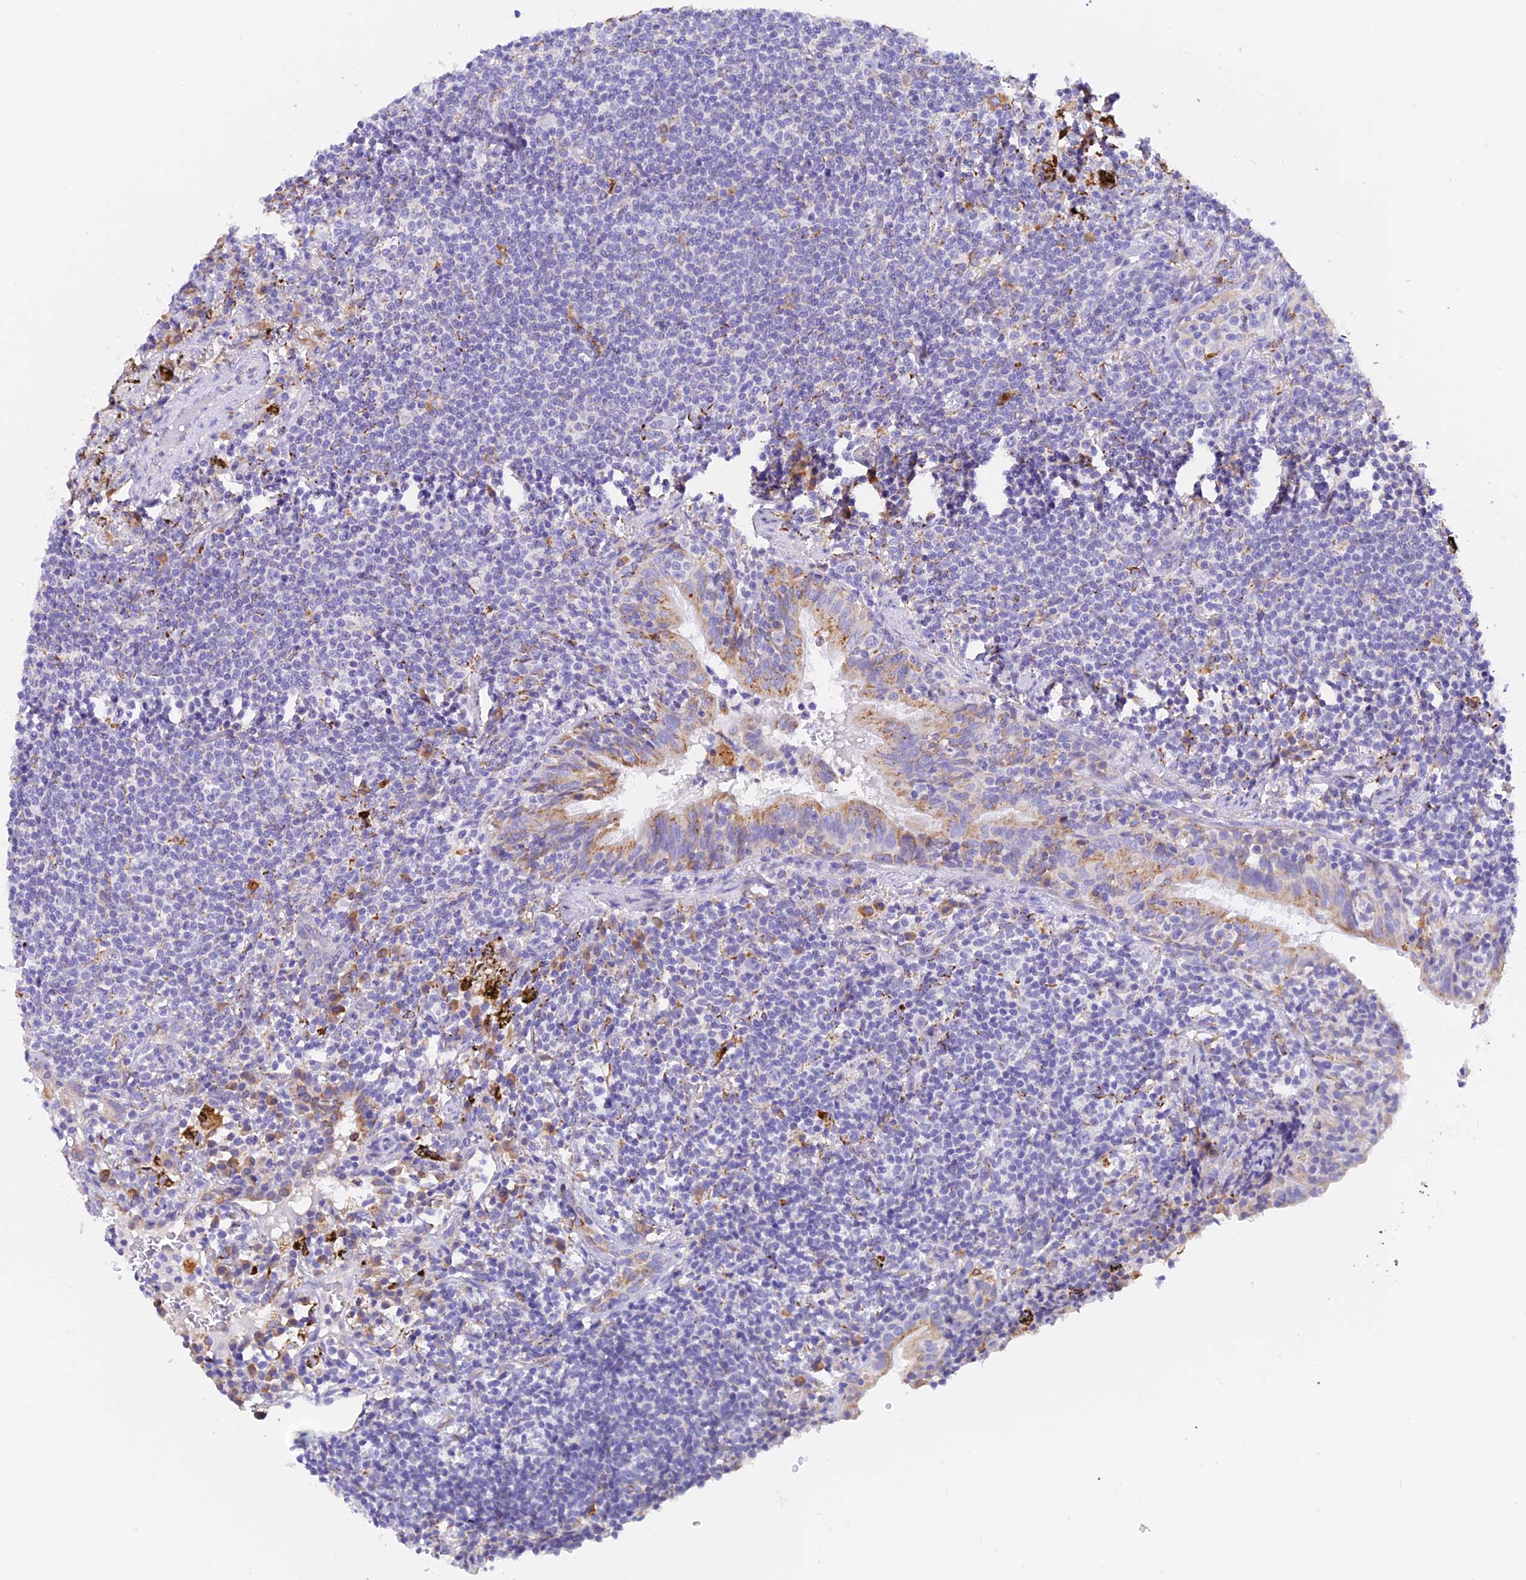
{"staining": {"intensity": "negative", "quantity": "none", "location": "none"}, "tissue": "lymphoma", "cell_type": "Tumor cells", "image_type": "cancer", "snomed": [{"axis": "morphology", "description": "Malignant lymphoma, non-Hodgkin's type, Low grade"}, {"axis": "topography", "description": "Lung"}], "caption": "DAB (3,3'-diaminobenzidine) immunohistochemical staining of lymphoma demonstrates no significant positivity in tumor cells. Nuclei are stained in blue.", "gene": "VKORC1", "patient": {"sex": "female", "age": 71}}